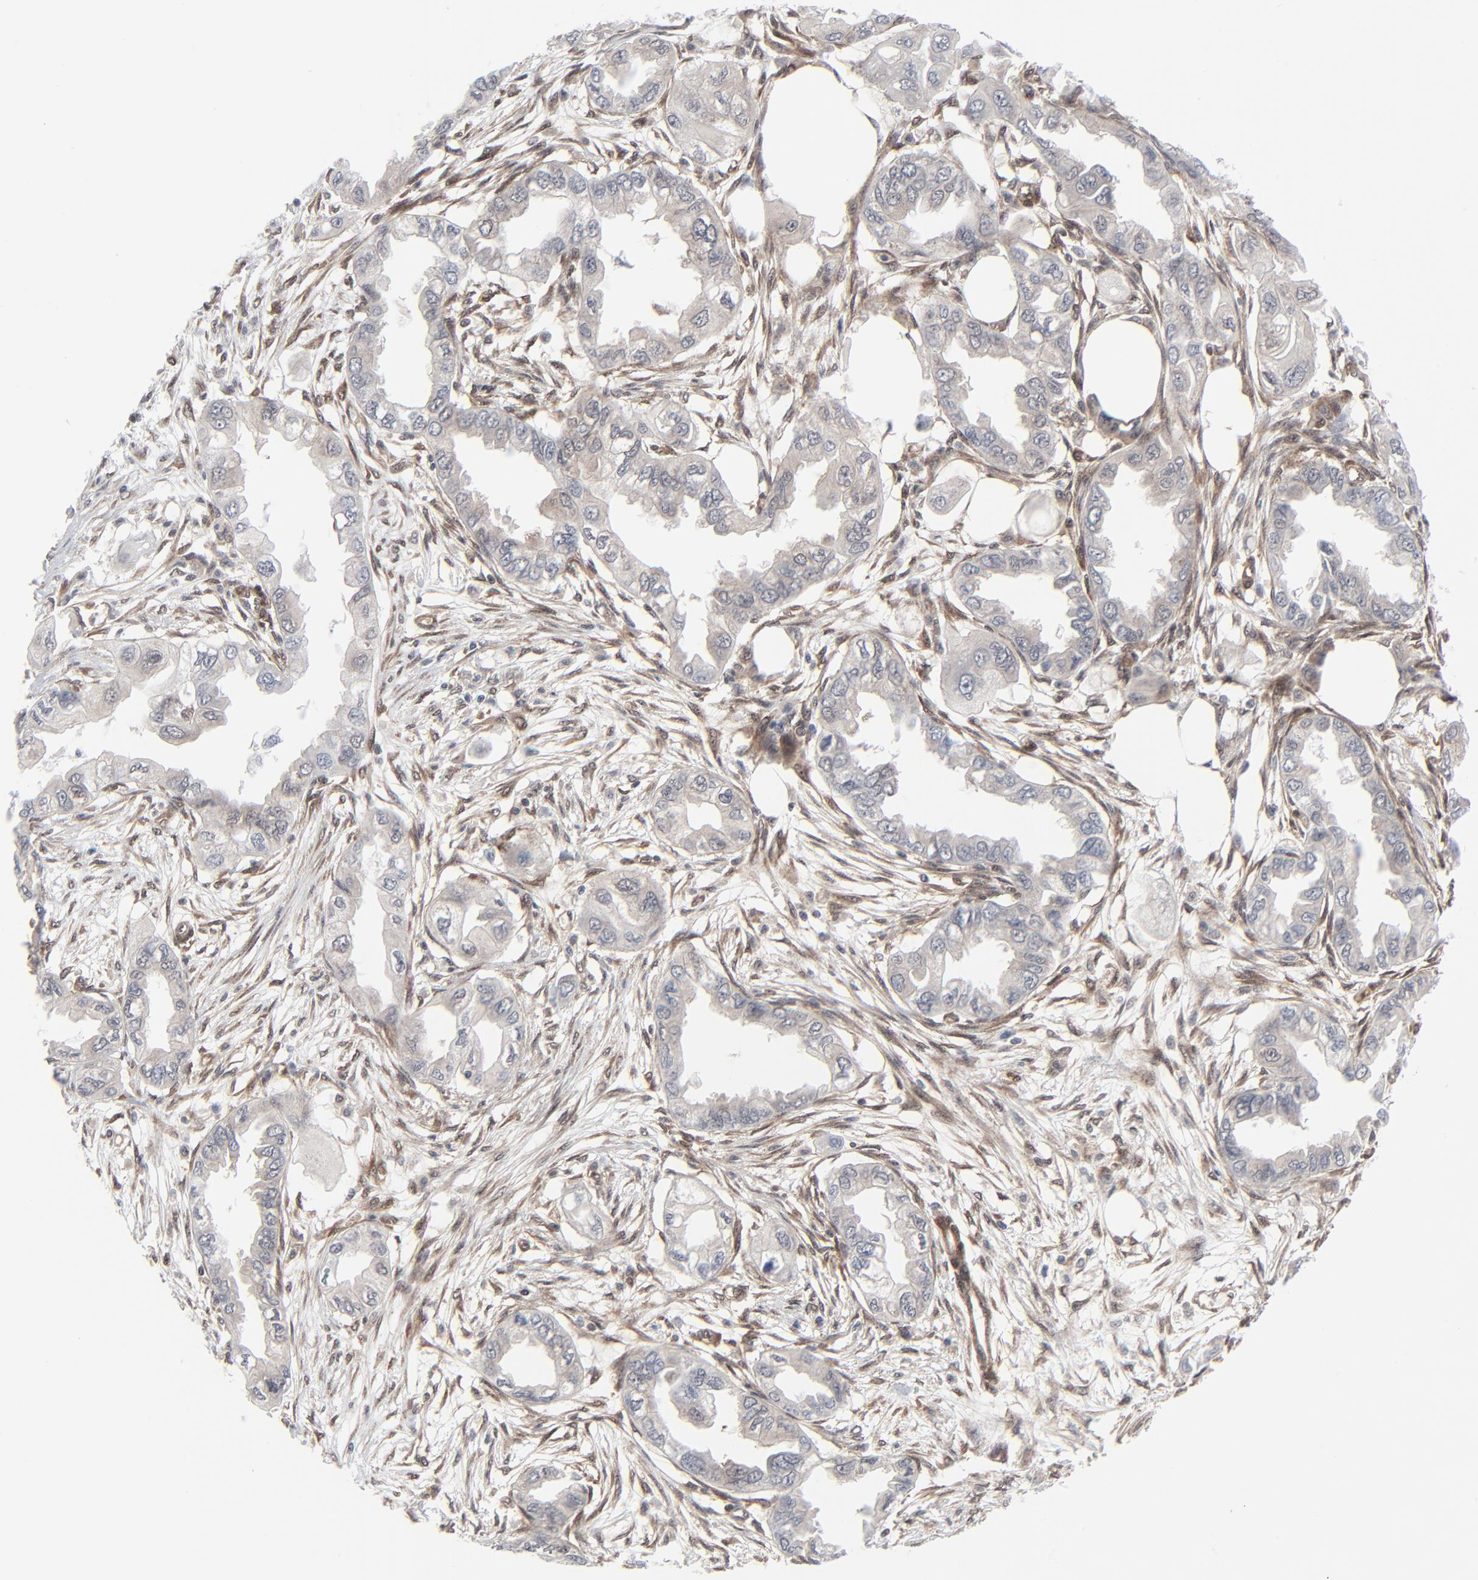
{"staining": {"intensity": "weak", "quantity": "<25%", "location": "cytoplasmic/membranous"}, "tissue": "endometrial cancer", "cell_type": "Tumor cells", "image_type": "cancer", "snomed": [{"axis": "morphology", "description": "Adenocarcinoma, NOS"}, {"axis": "topography", "description": "Endometrium"}], "caption": "Immunohistochemical staining of adenocarcinoma (endometrial) displays no significant staining in tumor cells.", "gene": "AKT1", "patient": {"sex": "female", "age": 67}}